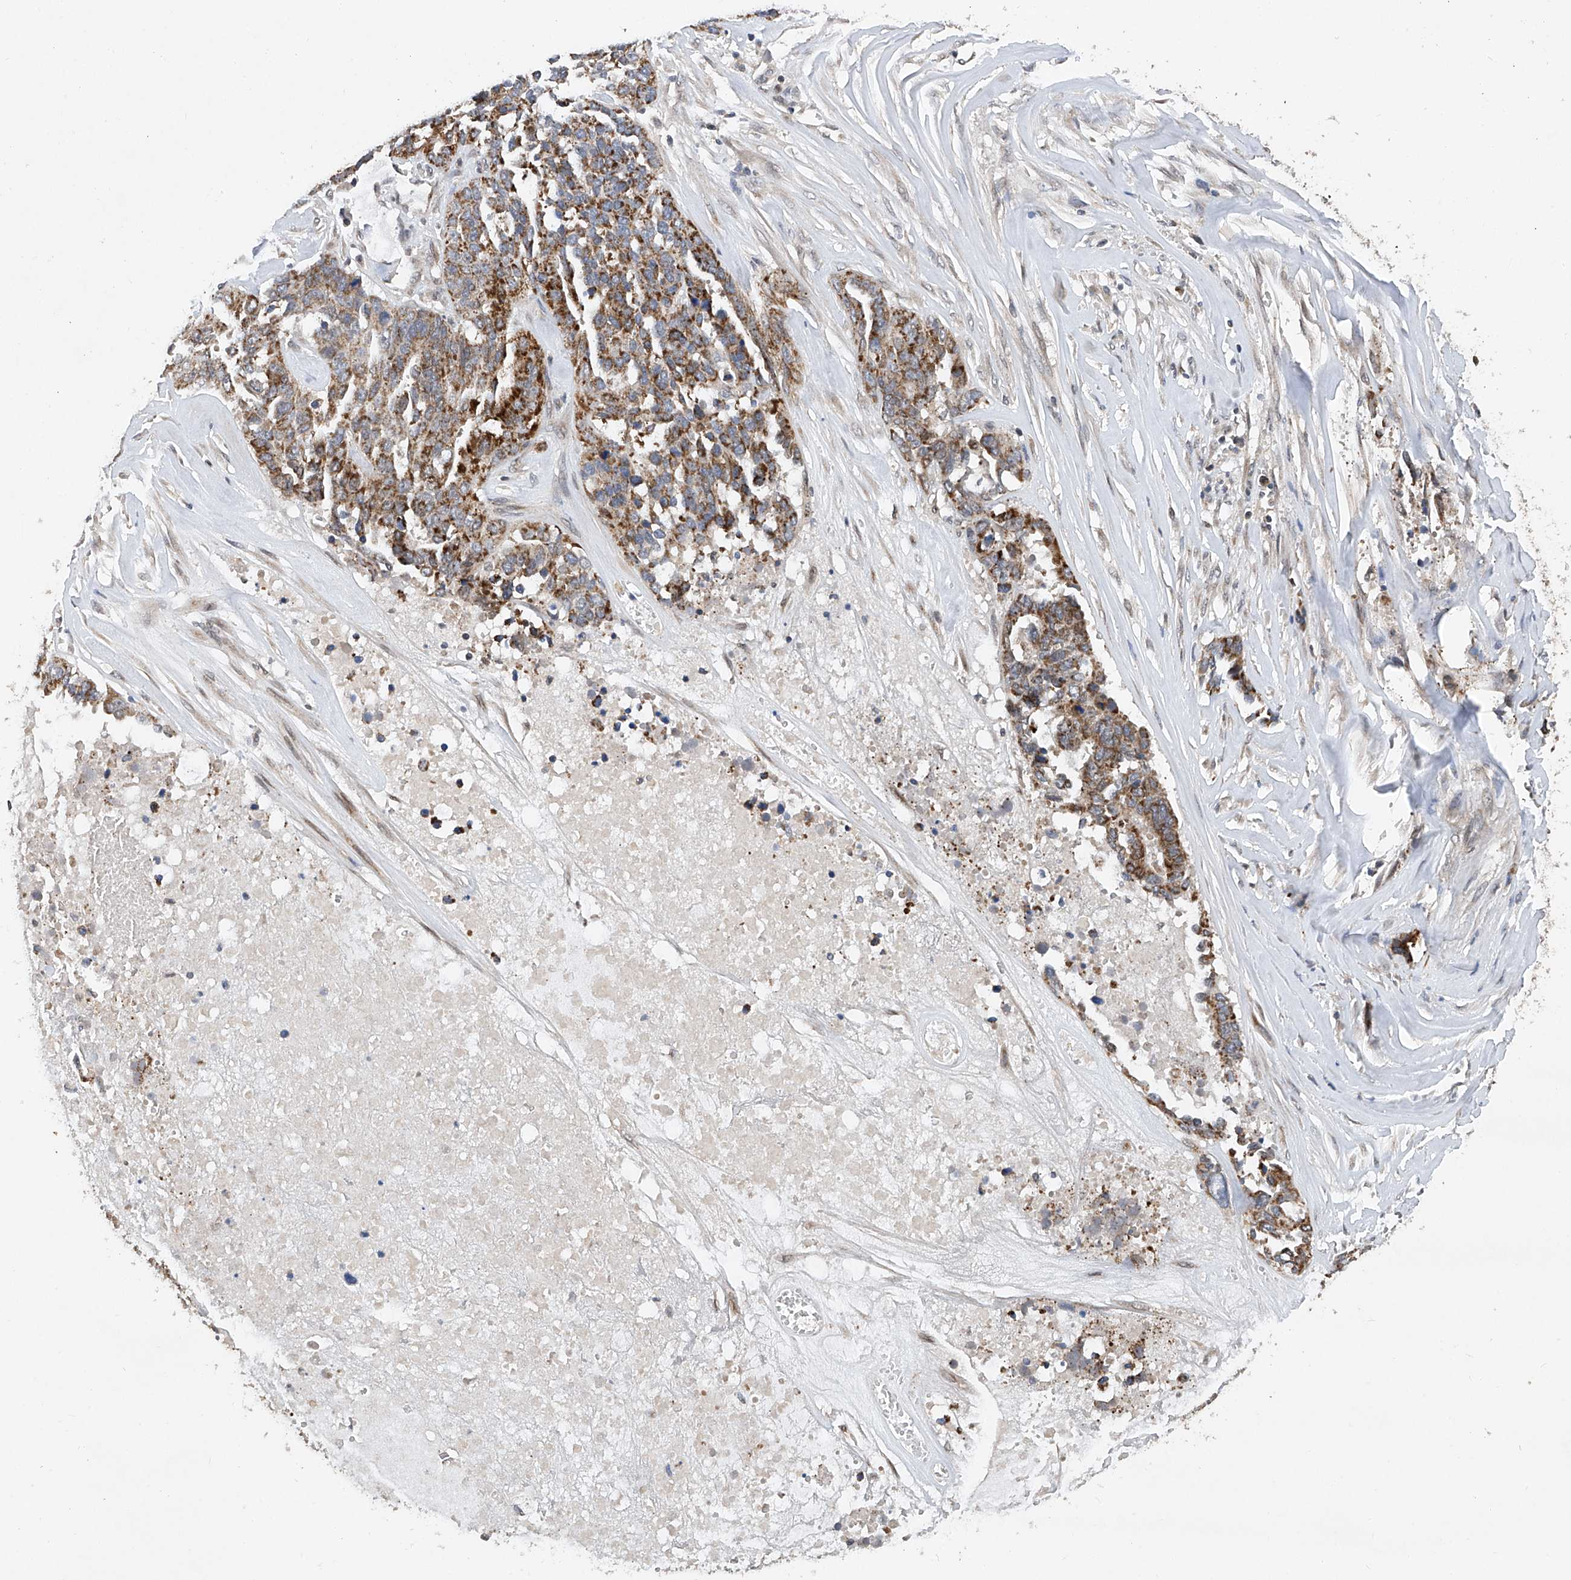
{"staining": {"intensity": "moderate", "quantity": ">75%", "location": "cytoplasmic/membranous"}, "tissue": "ovarian cancer", "cell_type": "Tumor cells", "image_type": "cancer", "snomed": [{"axis": "morphology", "description": "Cystadenocarcinoma, serous, NOS"}, {"axis": "topography", "description": "Ovary"}], "caption": "Tumor cells exhibit medium levels of moderate cytoplasmic/membranous expression in approximately >75% of cells in ovarian serous cystadenocarcinoma.", "gene": "BCKDHB", "patient": {"sex": "female", "age": 44}}